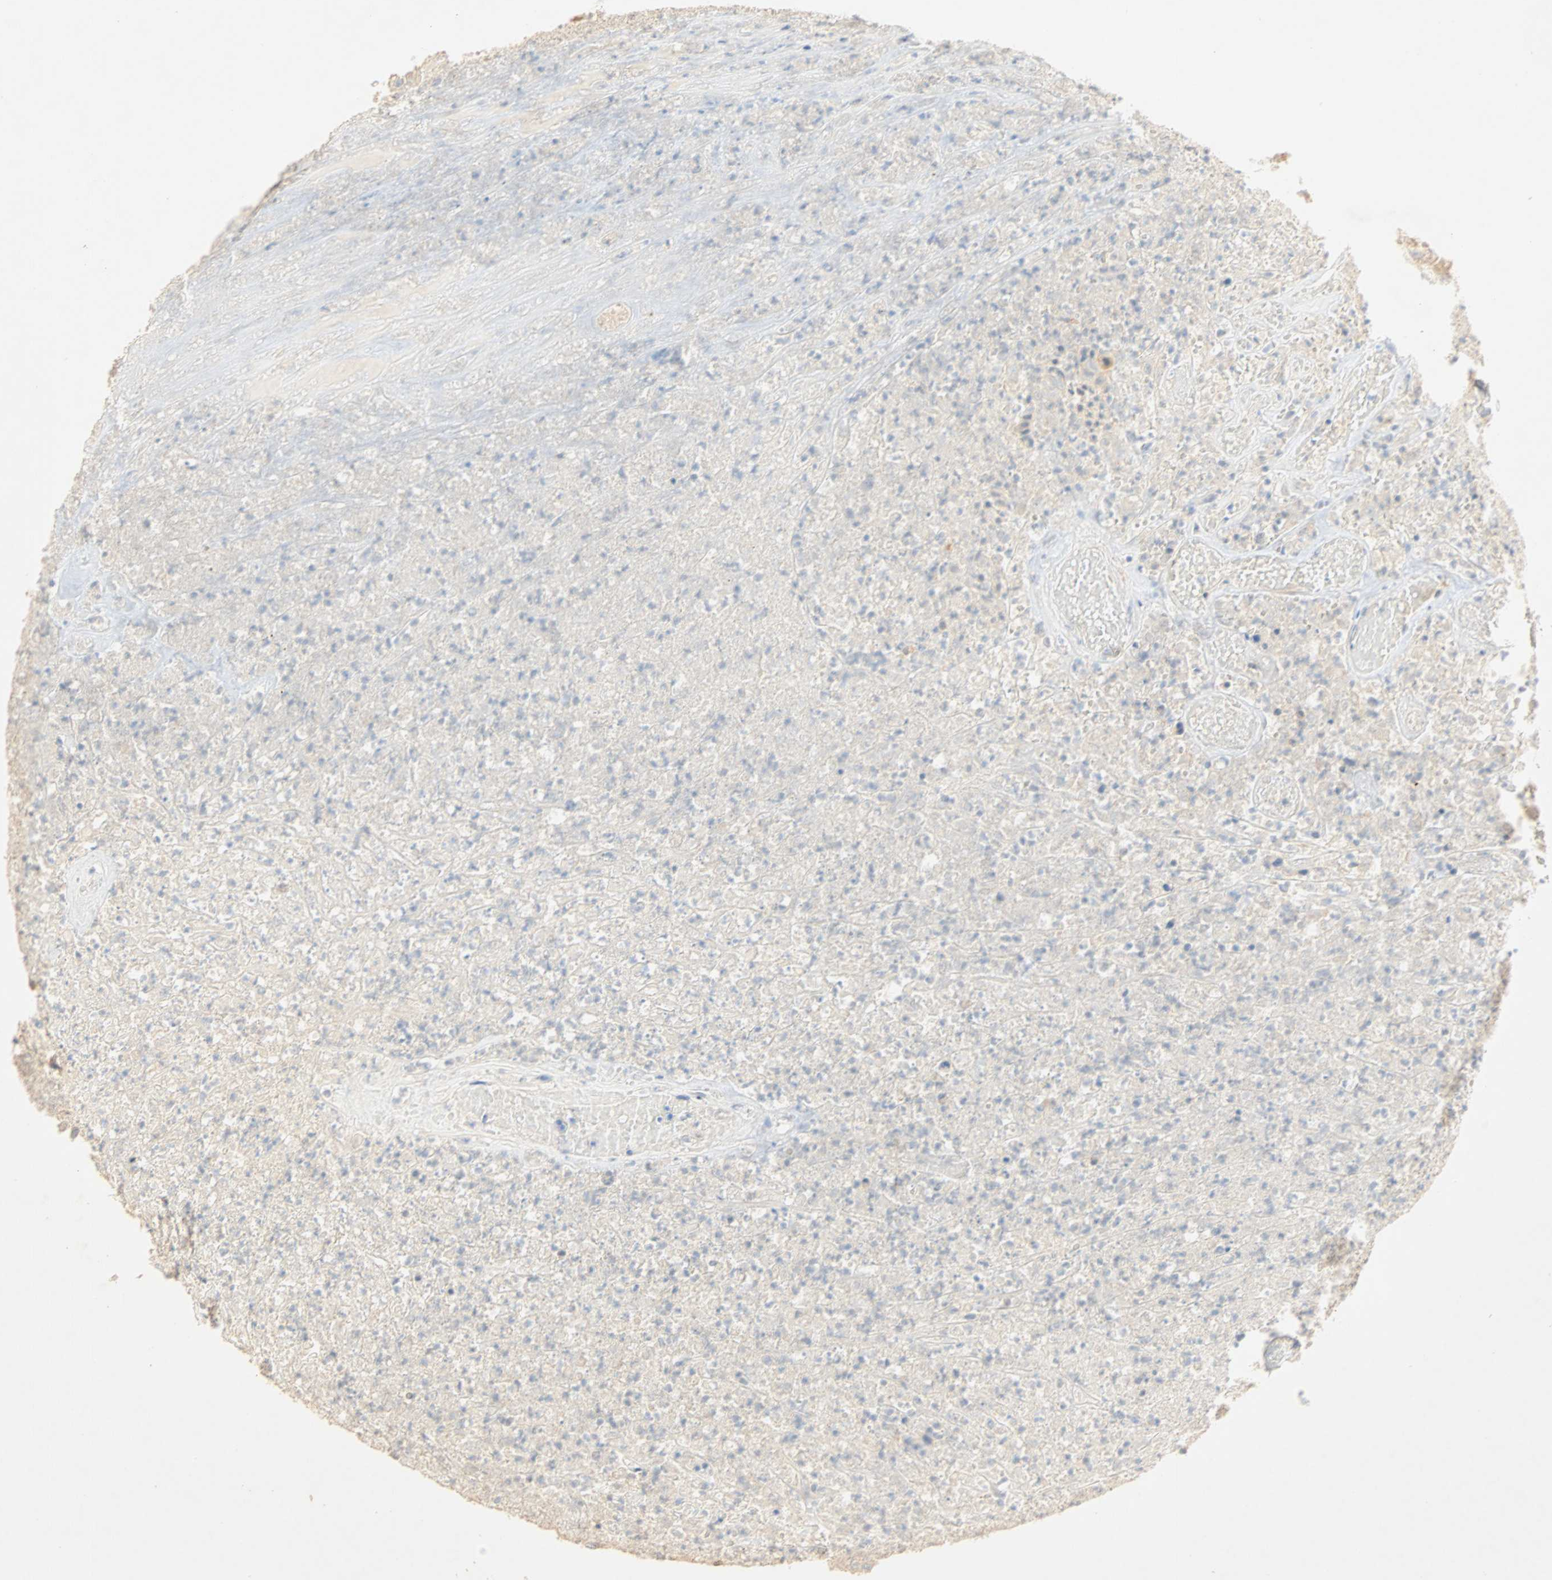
{"staining": {"intensity": "negative", "quantity": "none", "location": "none"}, "tissue": "urothelial cancer", "cell_type": "Tumor cells", "image_type": "cancer", "snomed": [{"axis": "morphology", "description": "Urothelial carcinoma, High grade"}, {"axis": "topography", "description": "Urinary bladder"}], "caption": "High-grade urothelial carcinoma stained for a protein using IHC displays no staining tumor cells.", "gene": "SELENBP1", "patient": {"sex": "male", "age": 66}}